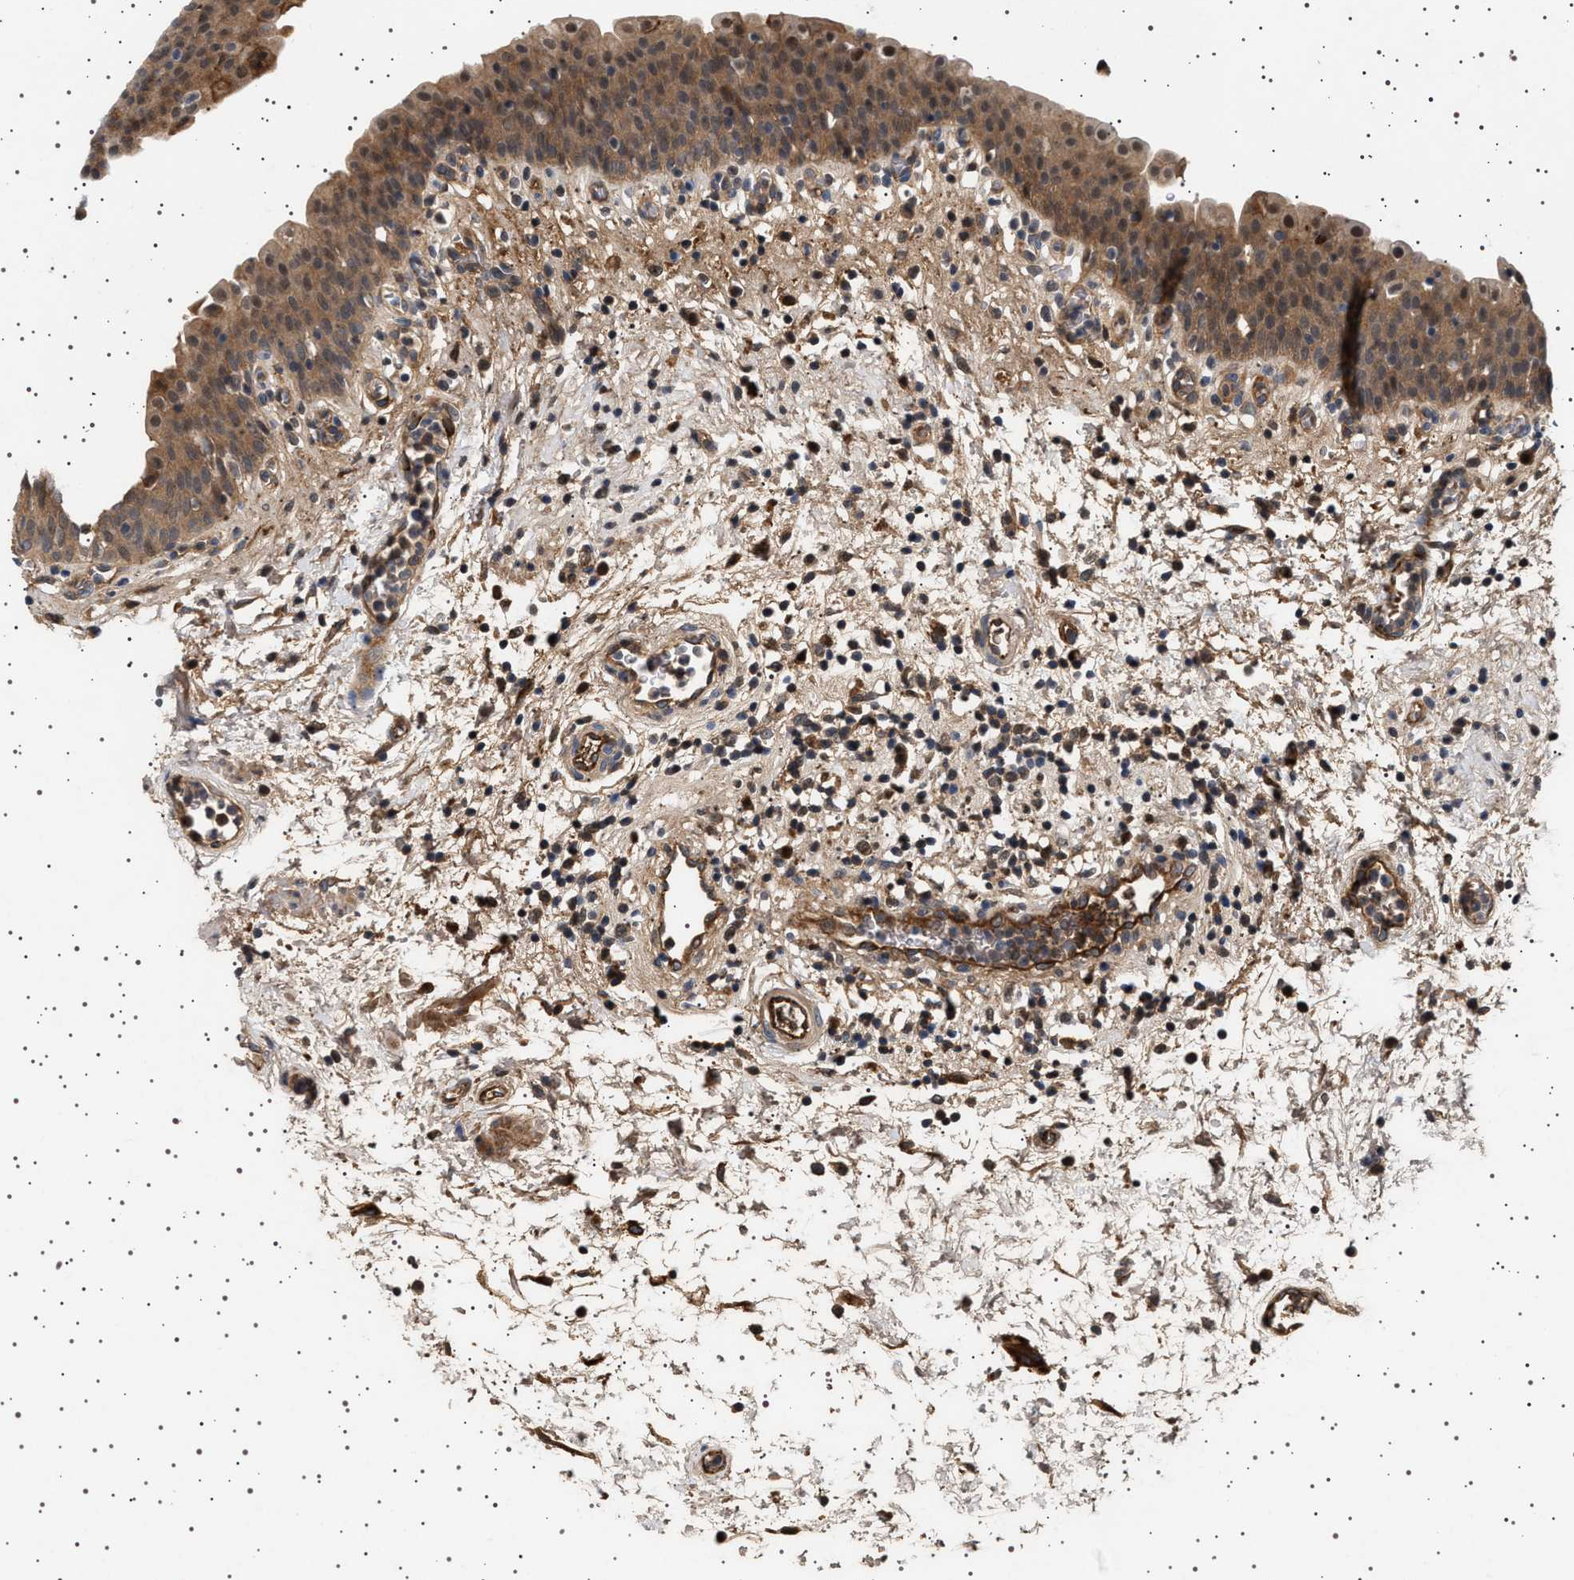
{"staining": {"intensity": "moderate", "quantity": ">75%", "location": "cytoplasmic/membranous"}, "tissue": "urinary bladder", "cell_type": "Urothelial cells", "image_type": "normal", "snomed": [{"axis": "morphology", "description": "Normal tissue, NOS"}, {"axis": "topography", "description": "Urinary bladder"}], "caption": "Immunohistochemistry photomicrograph of unremarkable urinary bladder stained for a protein (brown), which demonstrates medium levels of moderate cytoplasmic/membranous staining in approximately >75% of urothelial cells.", "gene": "FICD", "patient": {"sex": "male", "age": 37}}